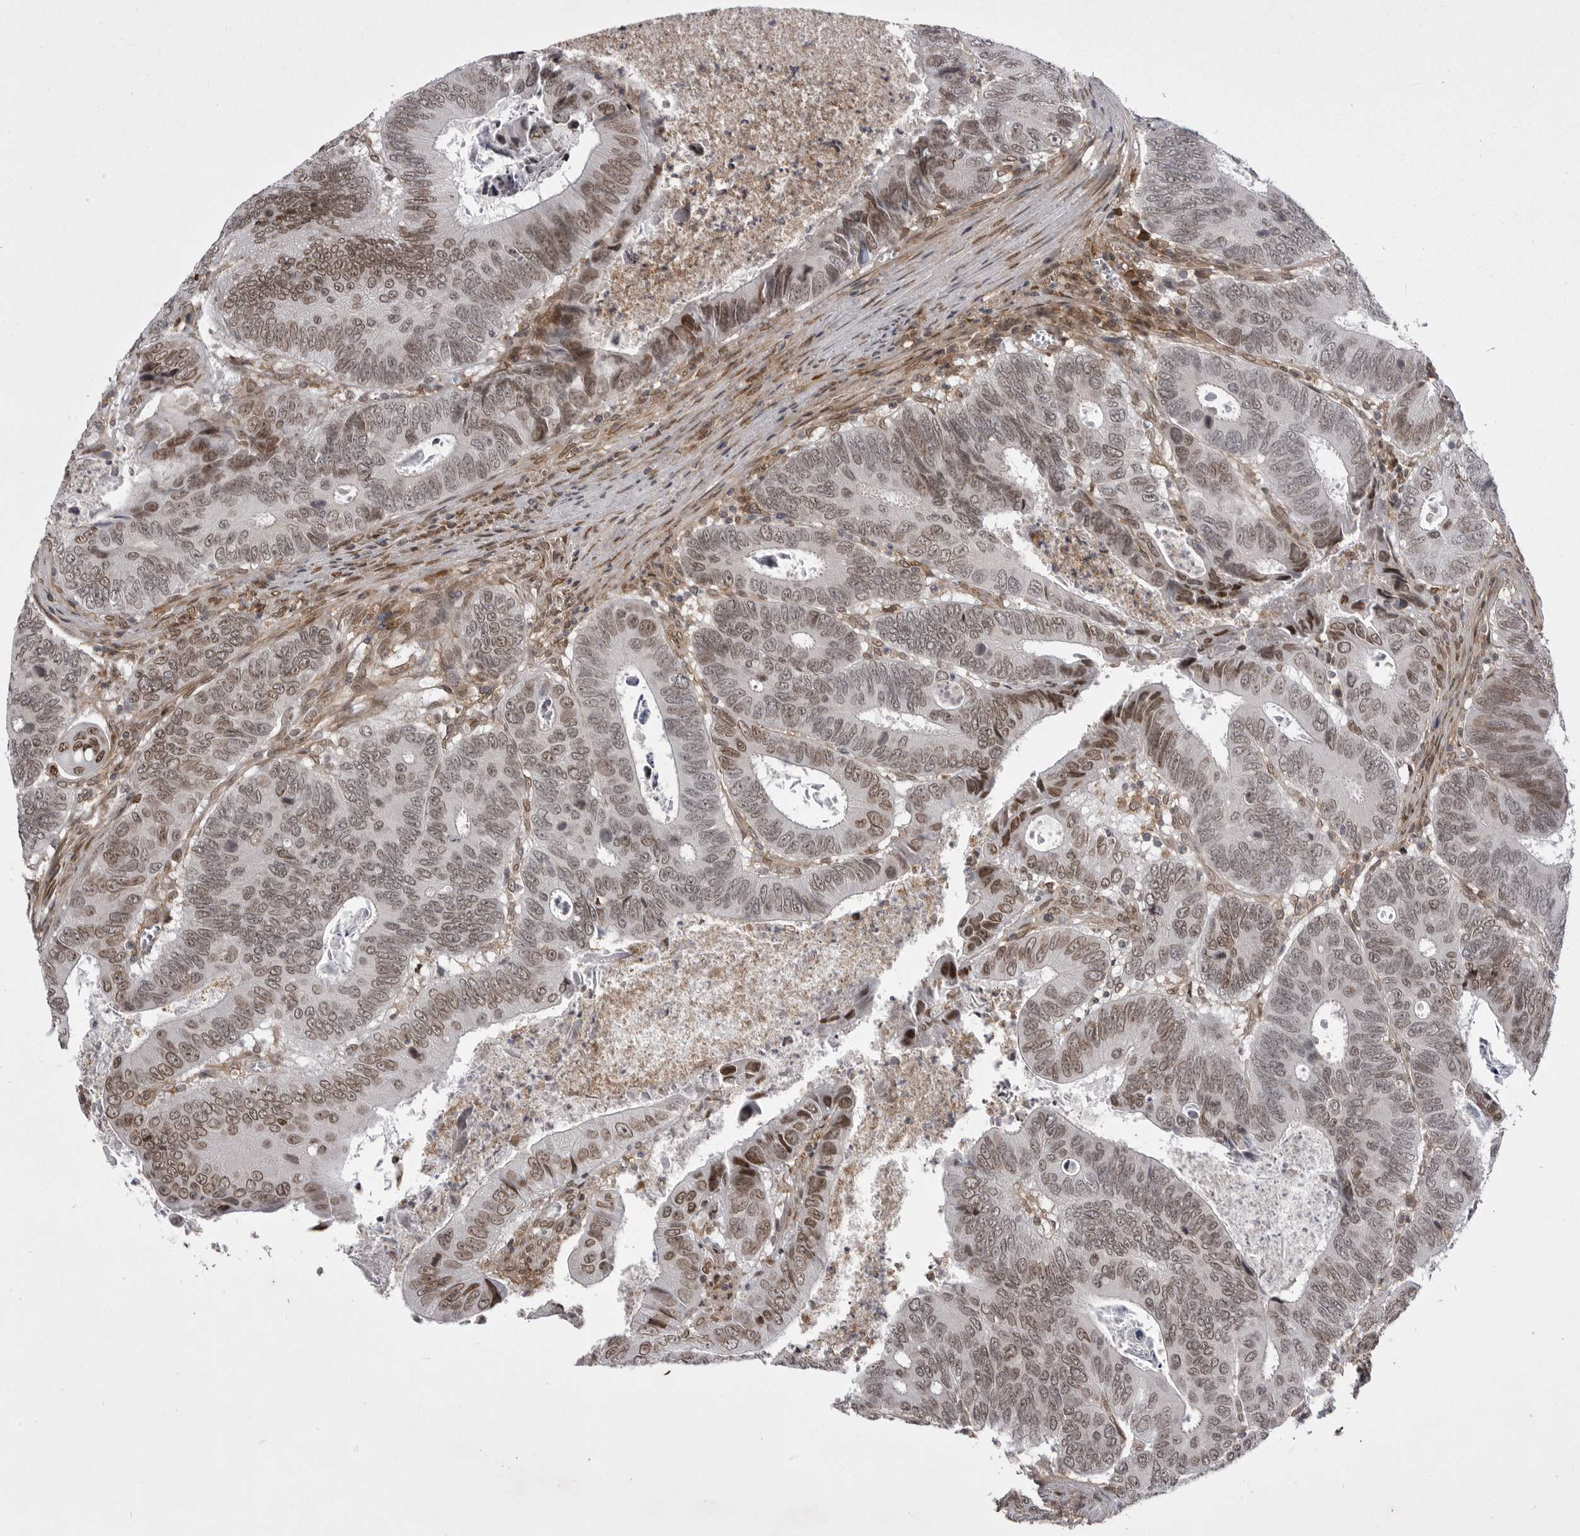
{"staining": {"intensity": "moderate", "quantity": ">75%", "location": "nuclear"}, "tissue": "colorectal cancer", "cell_type": "Tumor cells", "image_type": "cancer", "snomed": [{"axis": "morphology", "description": "Adenocarcinoma, NOS"}, {"axis": "topography", "description": "Colon"}], "caption": "This histopathology image exhibits adenocarcinoma (colorectal) stained with immunohistochemistry (IHC) to label a protein in brown. The nuclear of tumor cells show moderate positivity for the protein. Nuclei are counter-stained blue.", "gene": "ABL1", "patient": {"sex": "male", "age": 72}}